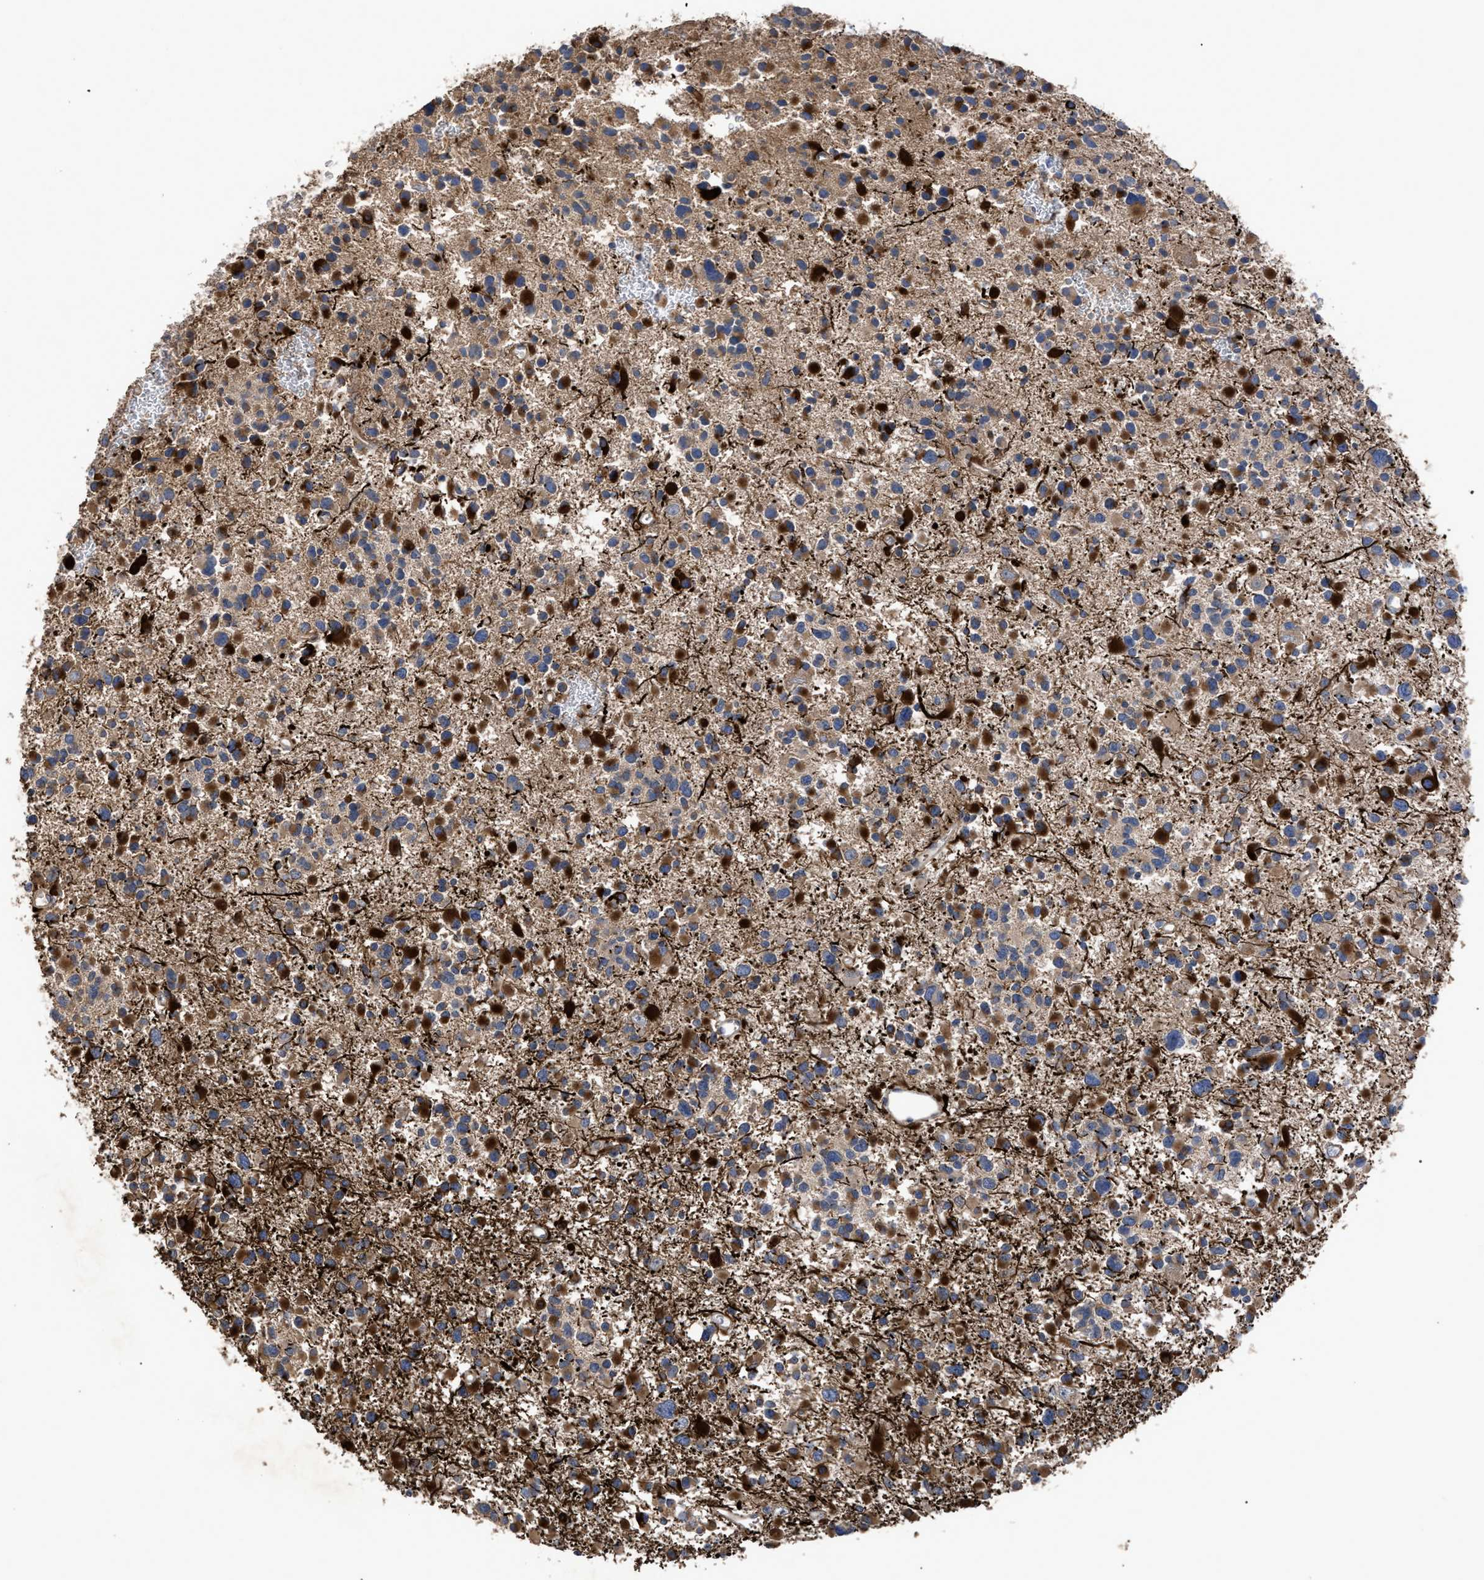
{"staining": {"intensity": "strong", "quantity": "25%-75%", "location": "cytoplasmic/membranous"}, "tissue": "glioma", "cell_type": "Tumor cells", "image_type": "cancer", "snomed": [{"axis": "morphology", "description": "Glioma, malignant, Low grade"}, {"axis": "topography", "description": "Brain"}], "caption": "Glioma stained for a protein (brown) reveals strong cytoplasmic/membranous positive expression in about 25%-75% of tumor cells.", "gene": "BTN2A1", "patient": {"sex": "female", "age": 22}}